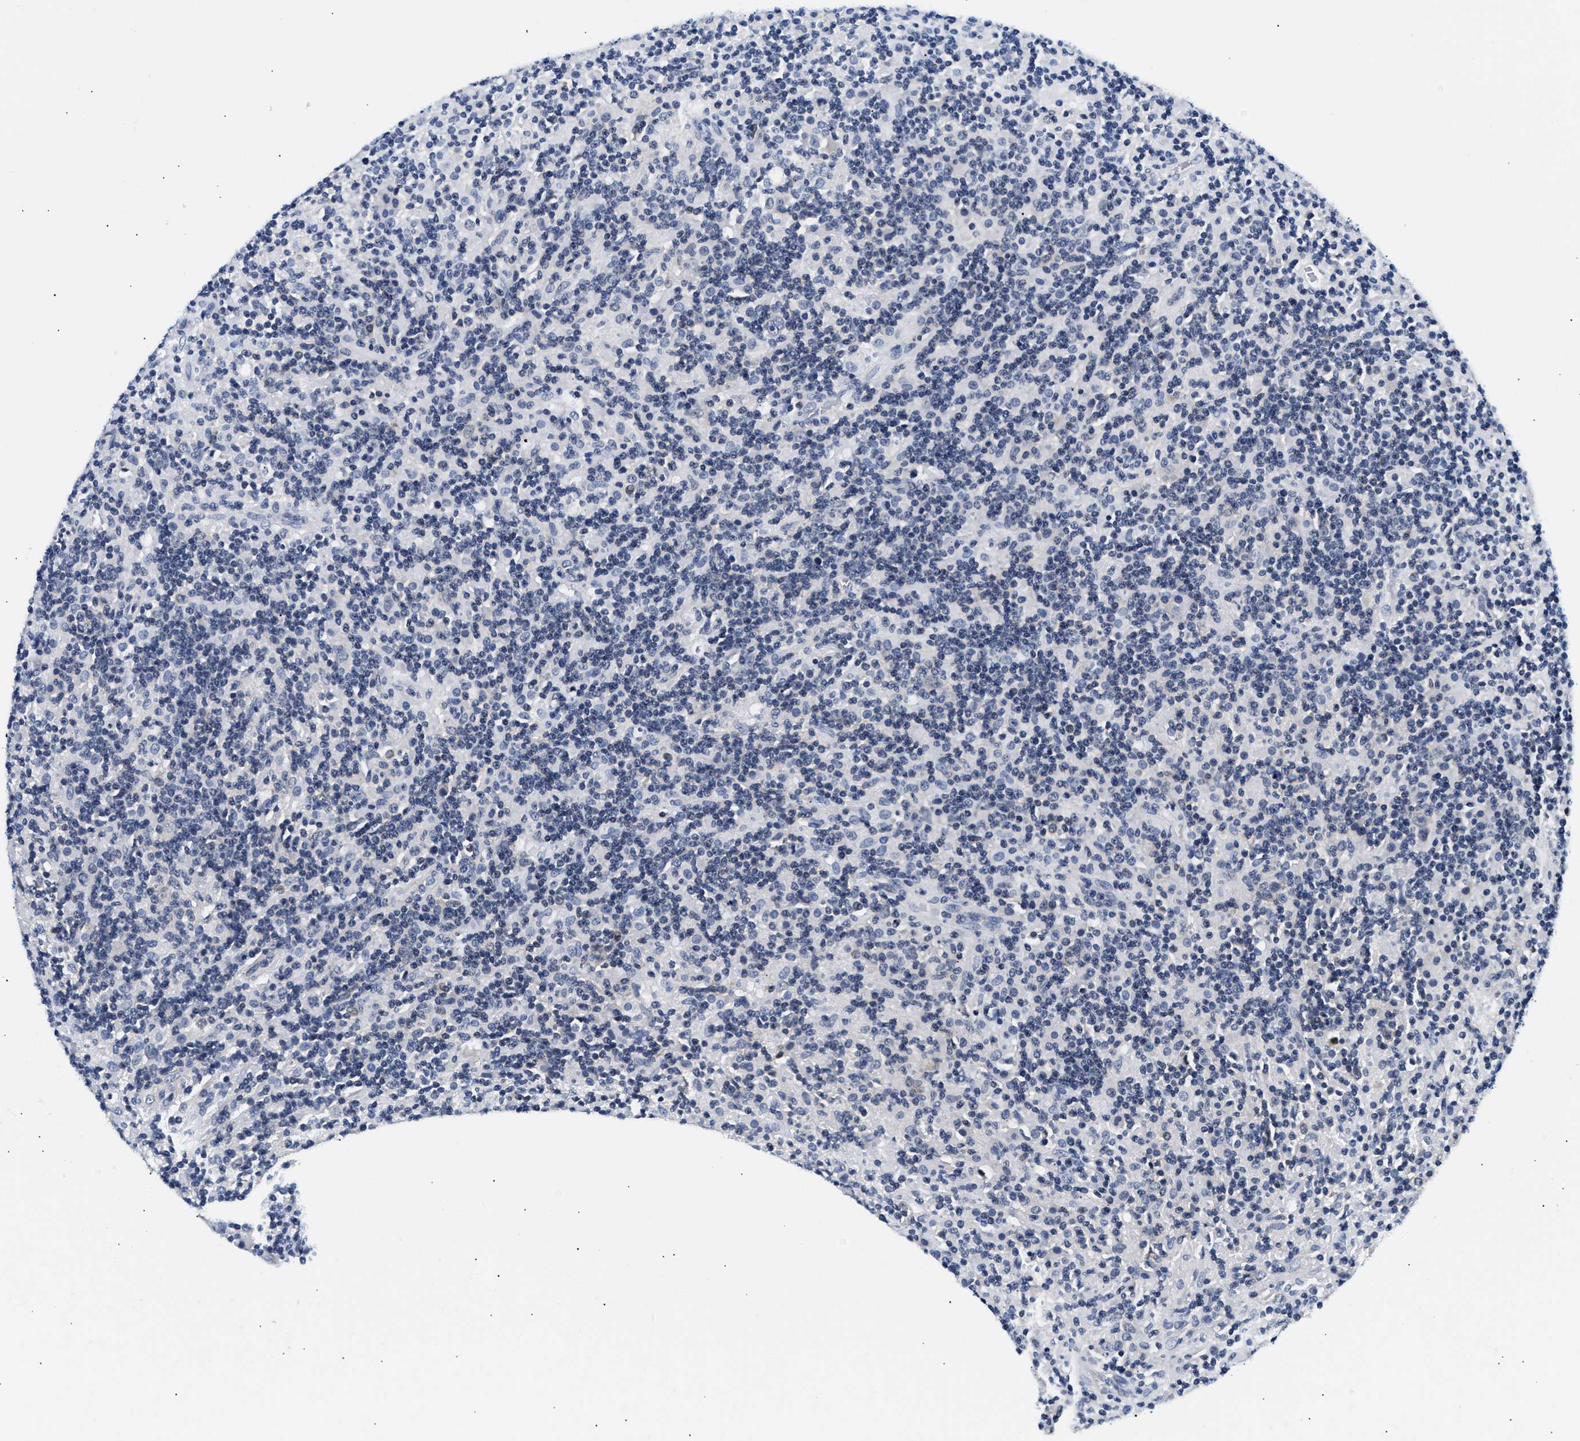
{"staining": {"intensity": "negative", "quantity": "none", "location": "none"}, "tissue": "lymphoma", "cell_type": "Tumor cells", "image_type": "cancer", "snomed": [{"axis": "morphology", "description": "Hodgkin's disease, NOS"}, {"axis": "topography", "description": "Lymph node"}], "caption": "Lymphoma was stained to show a protein in brown. There is no significant staining in tumor cells.", "gene": "UCHL3", "patient": {"sex": "male", "age": 70}}